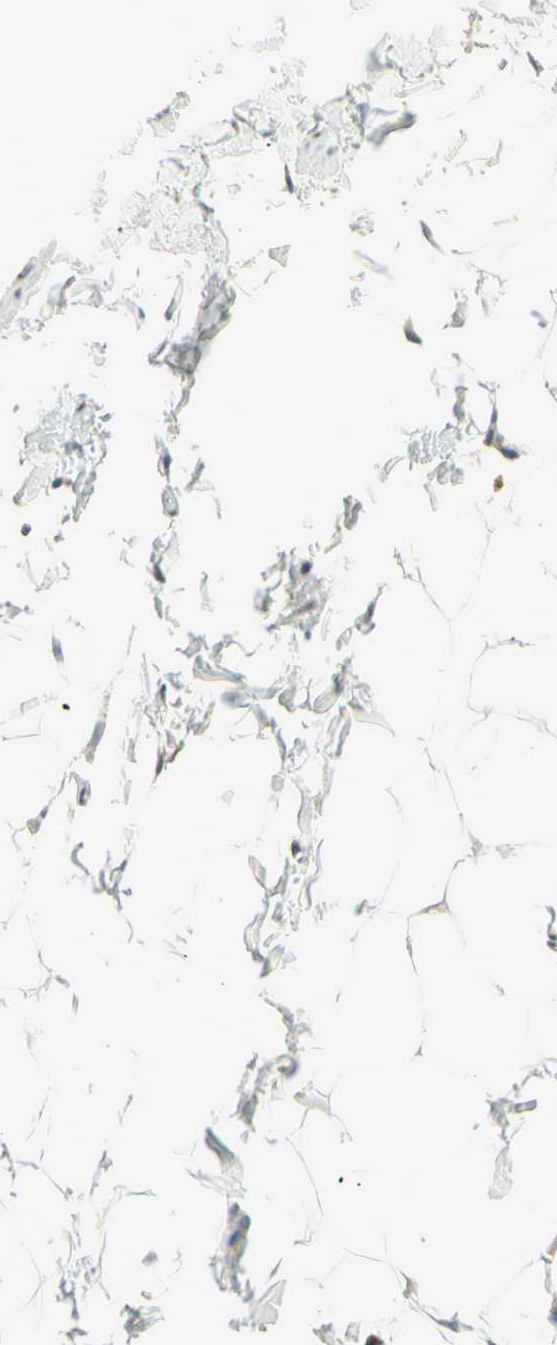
{"staining": {"intensity": "negative", "quantity": "none", "location": "none"}, "tissue": "adipose tissue", "cell_type": "Adipocytes", "image_type": "normal", "snomed": [{"axis": "morphology", "description": "Normal tissue, NOS"}, {"axis": "topography", "description": "Vascular tissue"}], "caption": "Immunohistochemical staining of unremarkable human adipose tissue reveals no significant staining in adipocytes. (Brightfield microscopy of DAB immunohistochemistry at high magnification).", "gene": "CDH6", "patient": {"sex": "male", "age": 41}}